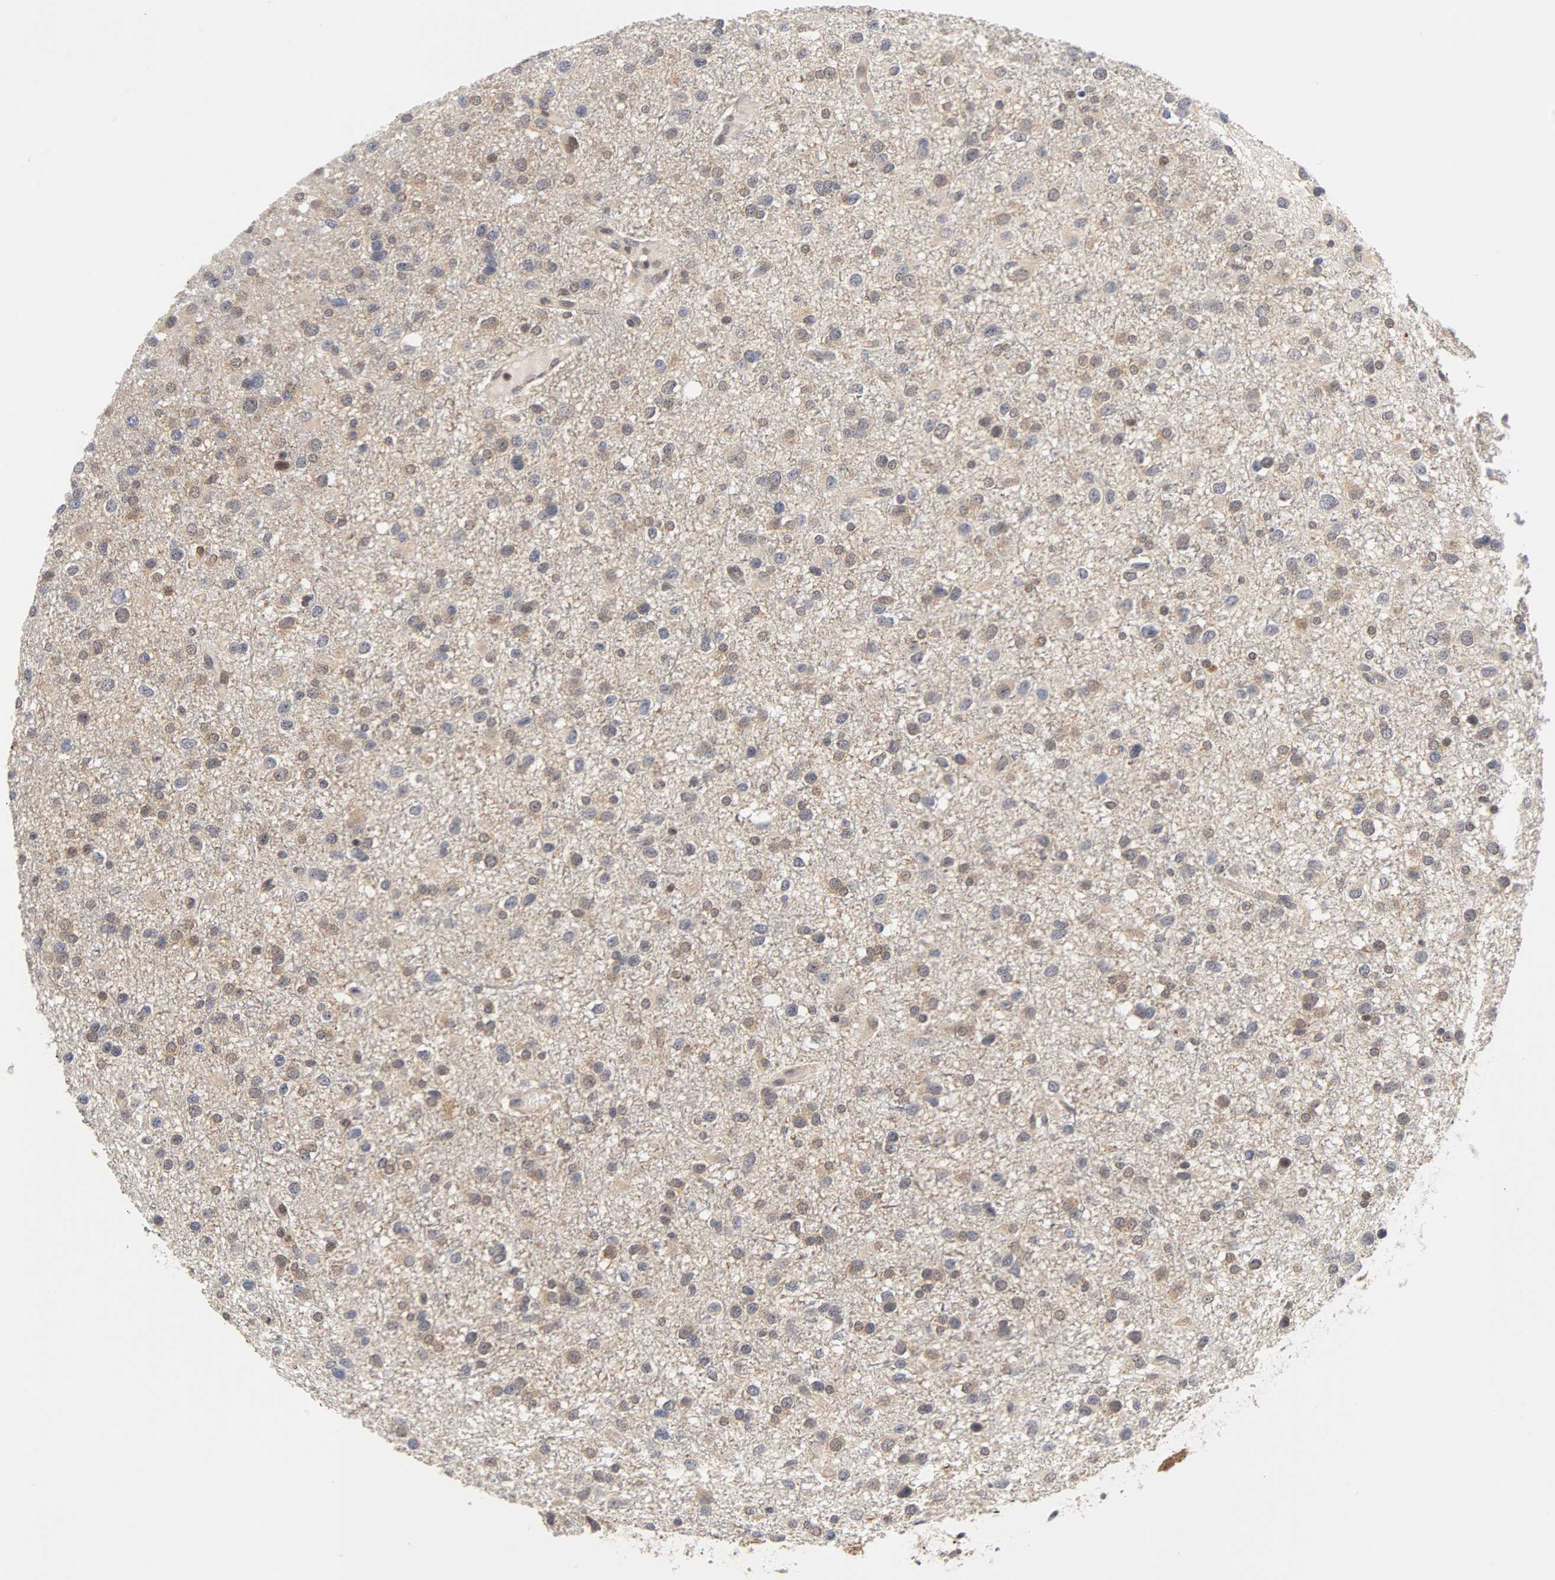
{"staining": {"intensity": "weak", "quantity": ">75%", "location": "cytoplasmic/membranous,nuclear"}, "tissue": "glioma", "cell_type": "Tumor cells", "image_type": "cancer", "snomed": [{"axis": "morphology", "description": "Glioma, malignant, Low grade"}, {"axis": "topography", "description": "Brain"}], "caption": "A micrograph of human glioma stained for a protein reveals weak cytoplasmic/membranous and nuclear brown staining in tumor cells.", "gene": "UBE2M", "patient": {"sex": "male", "age": 42}}